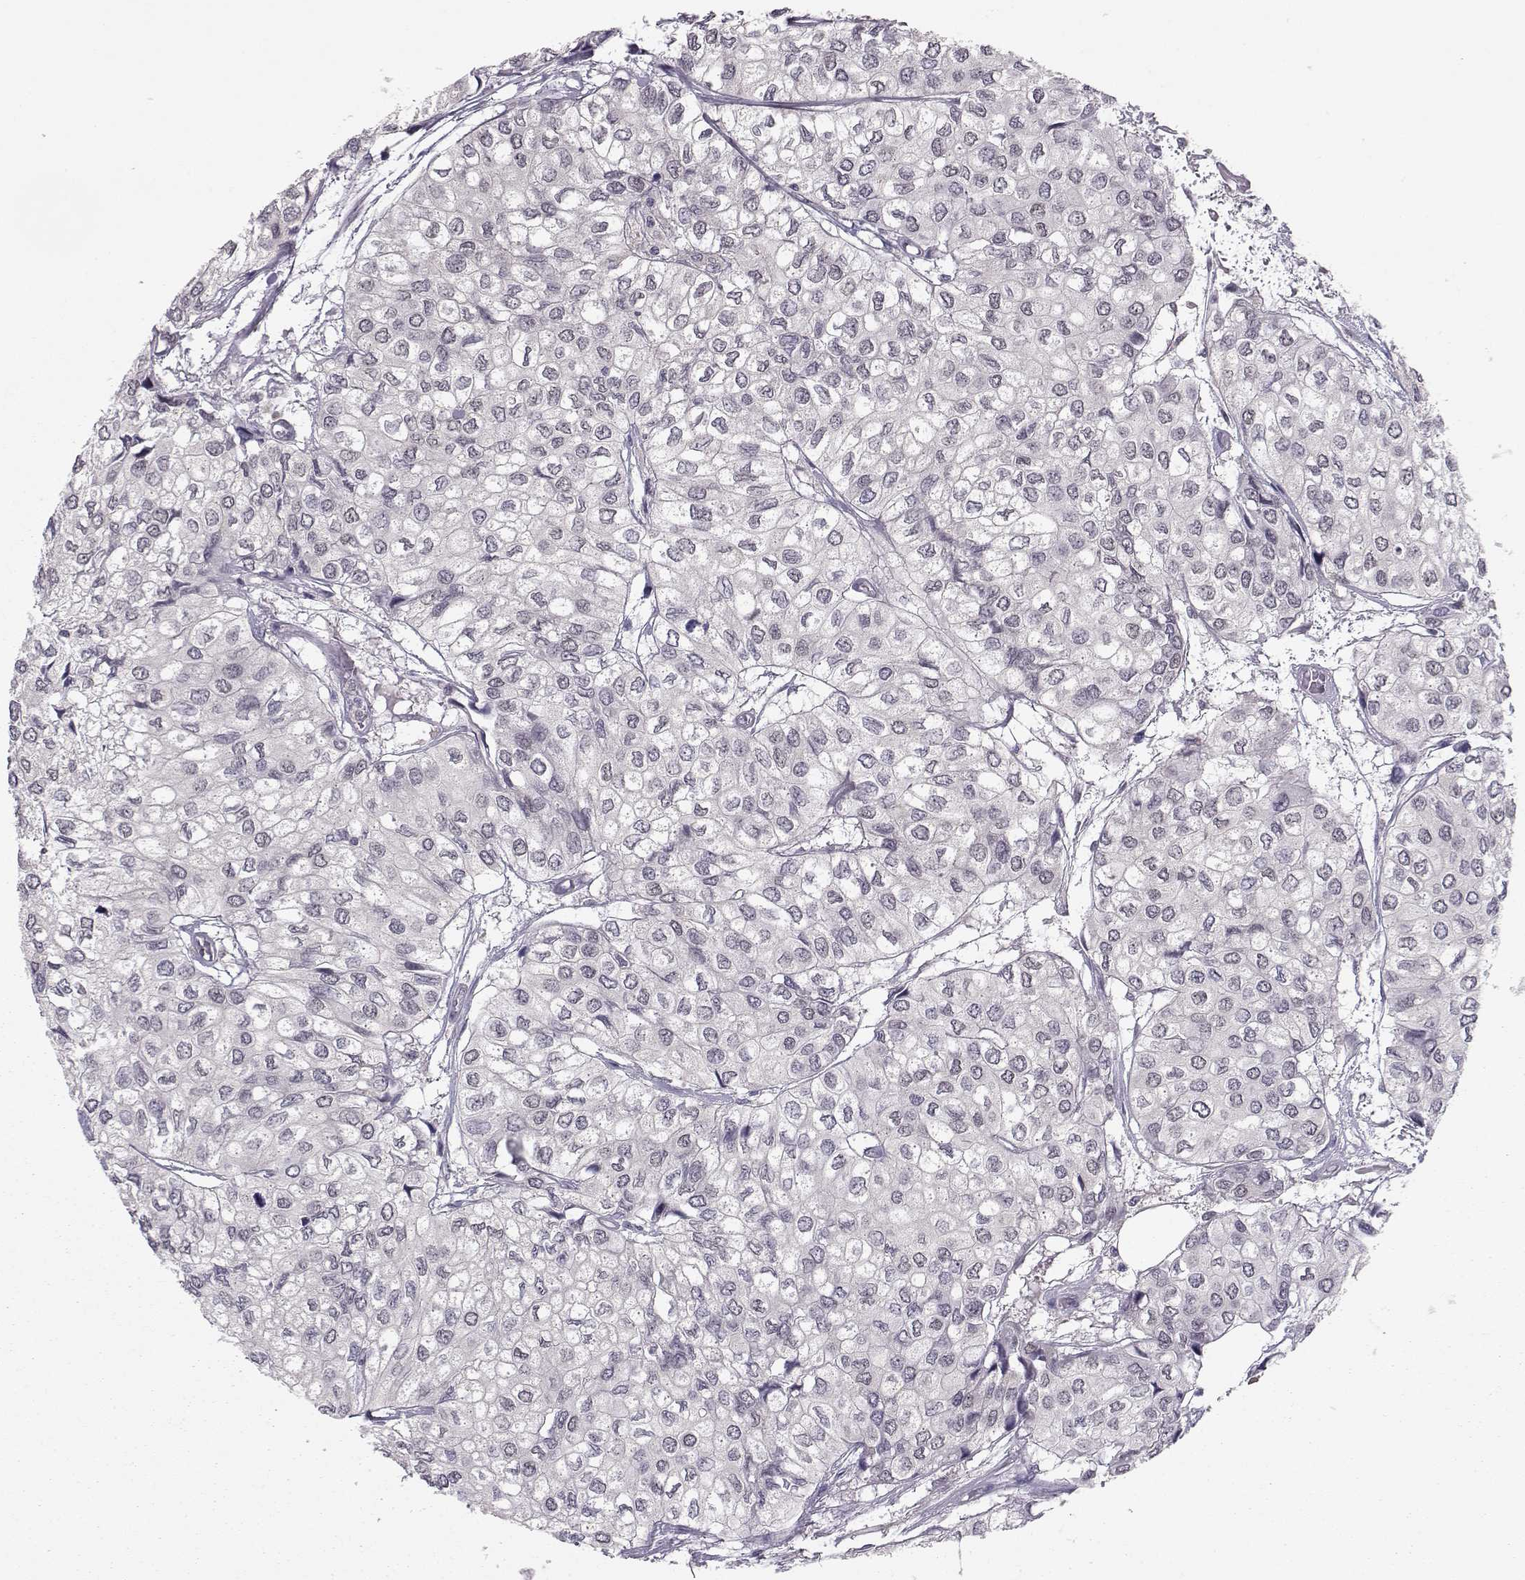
{"staining": {"intensity": "negative", "quantity": "none", "location": "none"}, "tissue": "urothelial cancer", "cell_type": "Tumor cells", "image_type": "cancer", "snomed": [{"axis": "morphology", "description": "Urothelial carcinoma, High grade"}, {"axis": "topography", "description": "Urinary bladder"}], "caption": "Urothelial cancer stained for a protein using immunohistochemistry (IHC) reveals no staining tumor cells.", "gene": "KIF13B", "patient": {"sex": "male", "age": 73}}